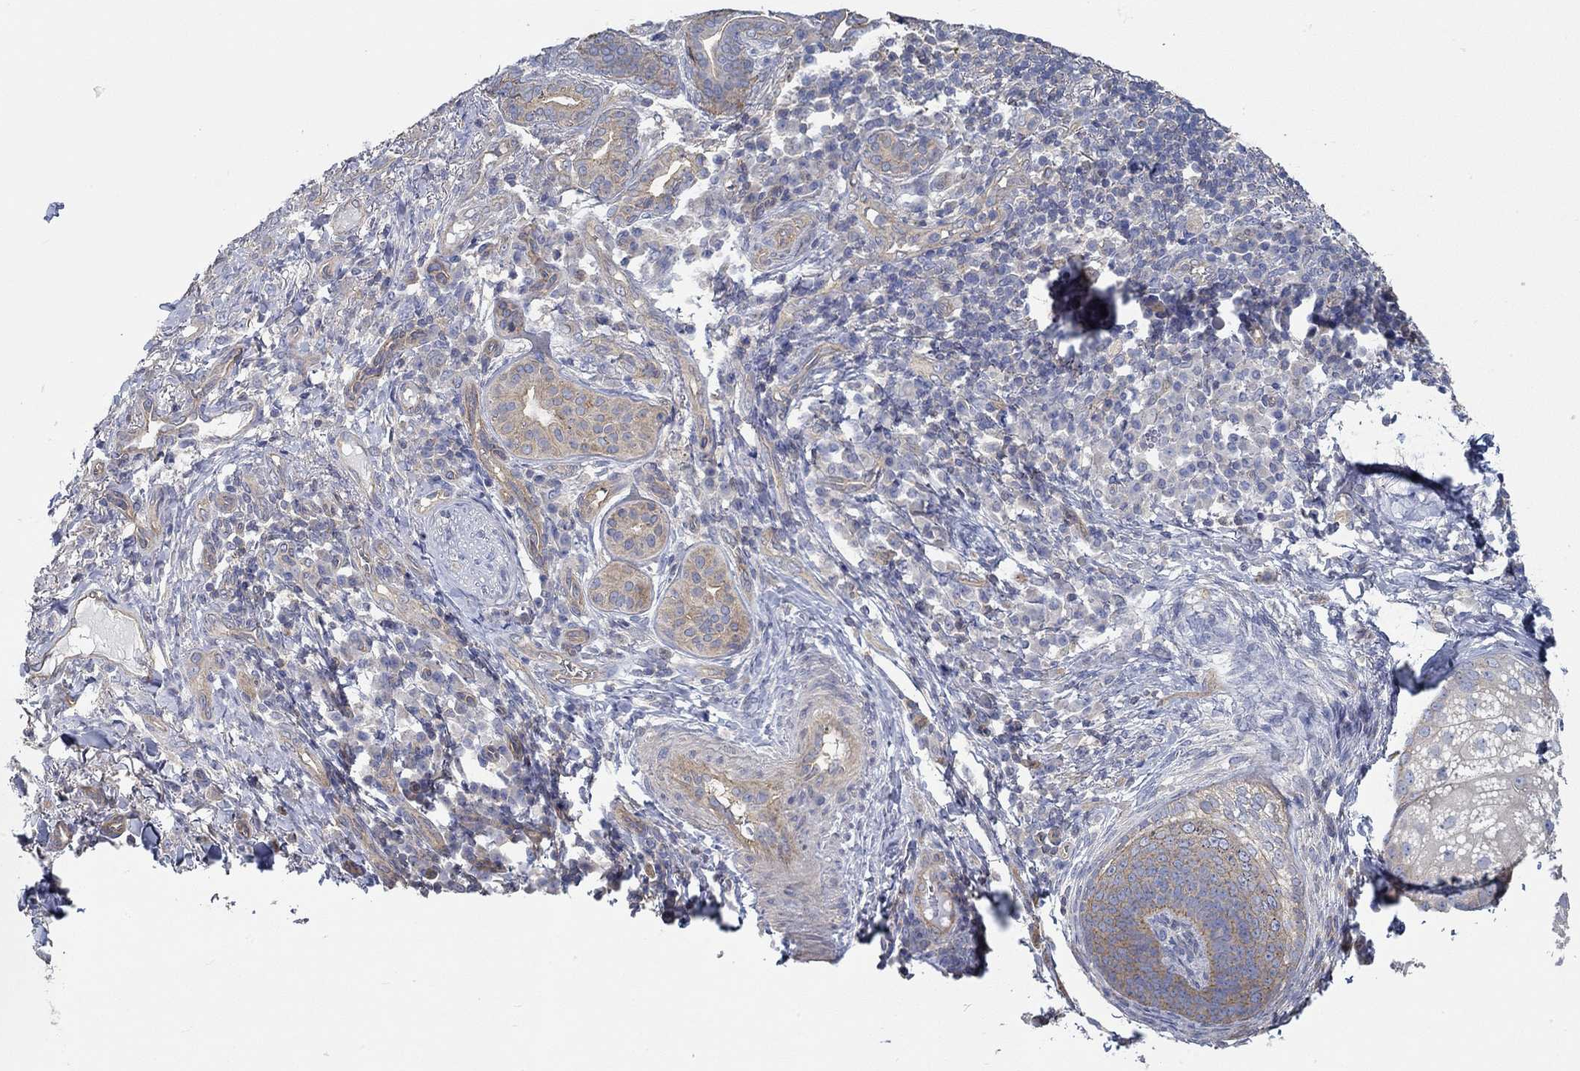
{"staining": {"intensity": "moderate", "quantity": "<25%", "location": "cytoplasmic/membranous"}, "tissue": "skin cancer", "cell_type": "Tumor cells", "image_type": "cancer", "snomed": [{"axis": "morphology", "description": "Basal cell carcinoma"}, {"axis": "topography", "description": "Skin"}], "caption": "Immunohistochemistry photomicrograph of neoplastic tissue: skin basal cell carcinoma stained using immunohistochemistry (IHC) displays low levels of moderate protein expression localized specifically in the cytoplasmic/membranous of tumor cells, appearing as a cytoplasmic/membranous brown color.", "gene": "BBOF1", "patient": {"sex": "female", "age": 69}}